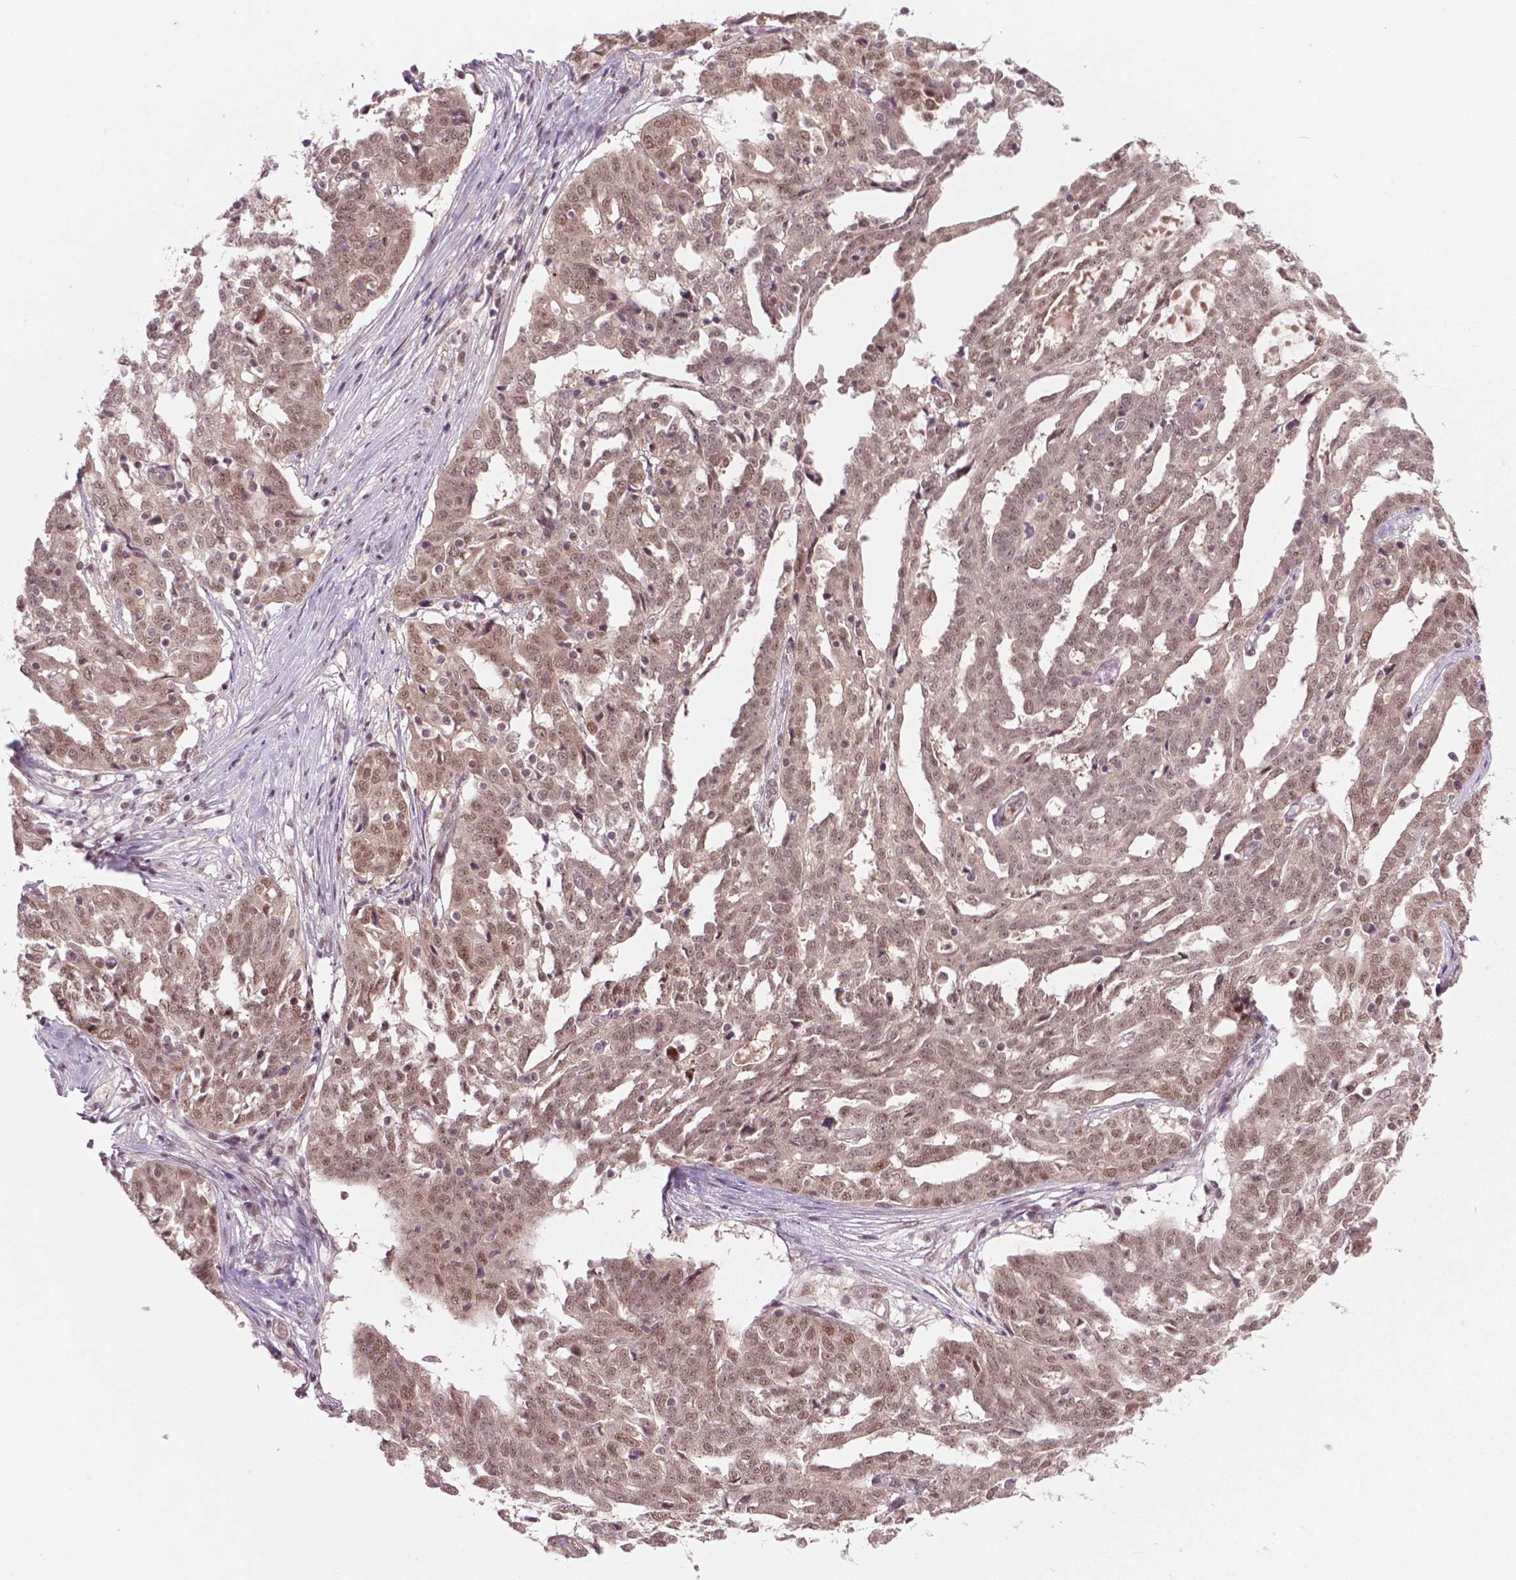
{"staining": {"intensity": "moderate", "quantity": ">75%", "location": "nuclear"}, "tissue": "ovarian cancer", "cell_type": "Tumor cells", "image_type": "cancer", "snomed": [{"axis": "morphology", "description": "Cystadenocarcinoma, serous, NOS"}, {"axis": "topography", "description": "Ovary"}], "caption": "Immunohistochemical staining of ovarian cancer shows medium levels of moderate nuclear positivity in approximately >75% of tumor cells. (Brightfield microscopy of DAB IHC at high magnification).", "gene": "PHAX", "patient": {"sex": "female", "age": 67}}